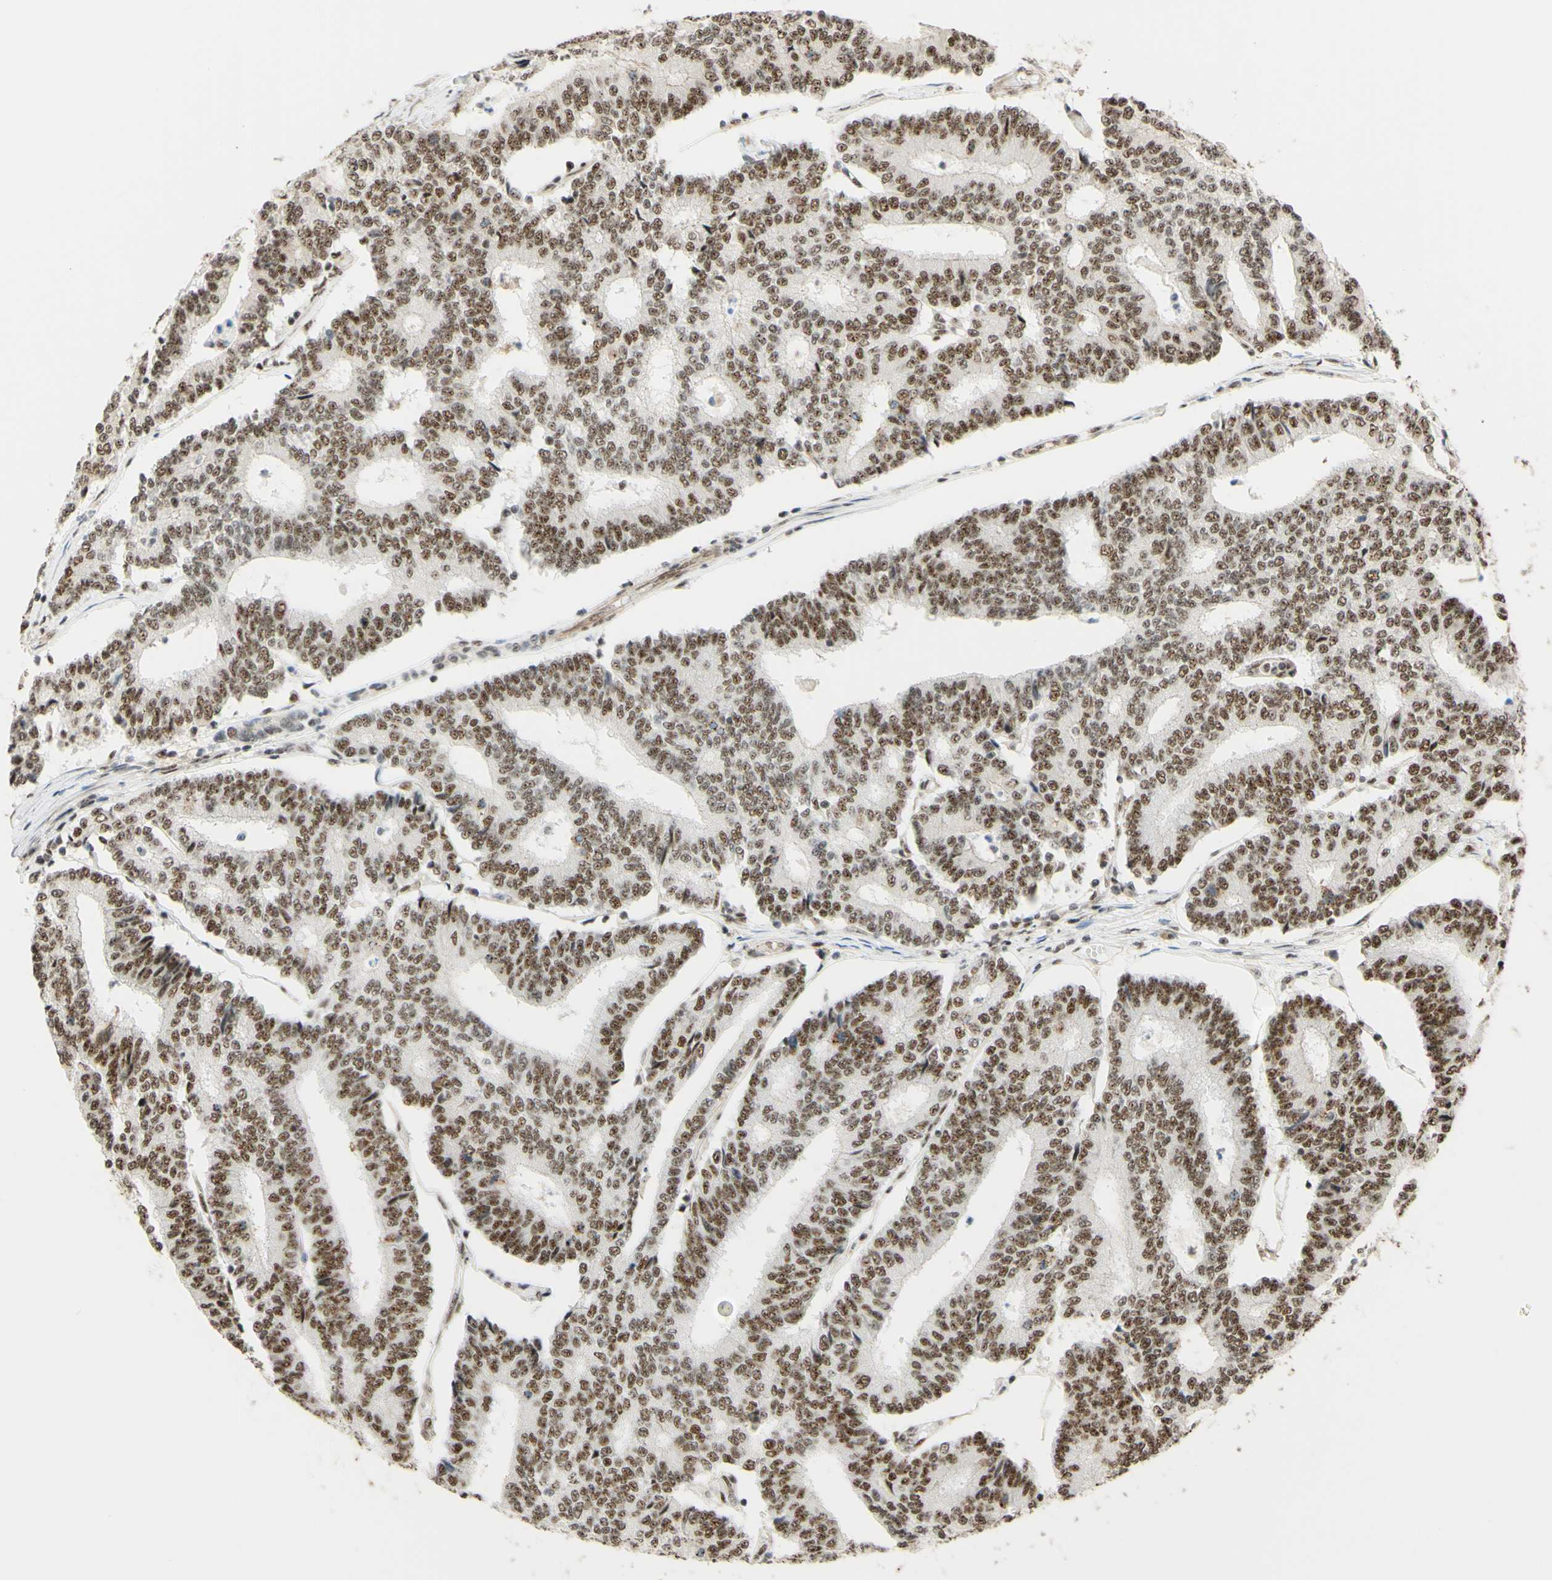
{"staining": {"intensity": "moderate", "quantity": ">75%", "location": "nuclear"}, "tissue": "prostate cancer", "cell_type": "Tumor cells", "image_type": "cancer", "snomed": [{"axis": "morphology", "description": "Normal tissue, NOS"}, {"axis": "morphology", "description": "Adenocarcinoma, High grade"}, {"axis": "topography", "description": "Prostate"}, {"axis": "topography", "description": "Seminal veicle"}], "caption": "Adenocarcinoma (high-grade) (prostate) was stained to show a protein in brown. There is medium levels of moderate nuclear staining in approximately >75% of tumor cells.", "gene": "SAP18", "patient": {"sex": "male", "age": 55}}